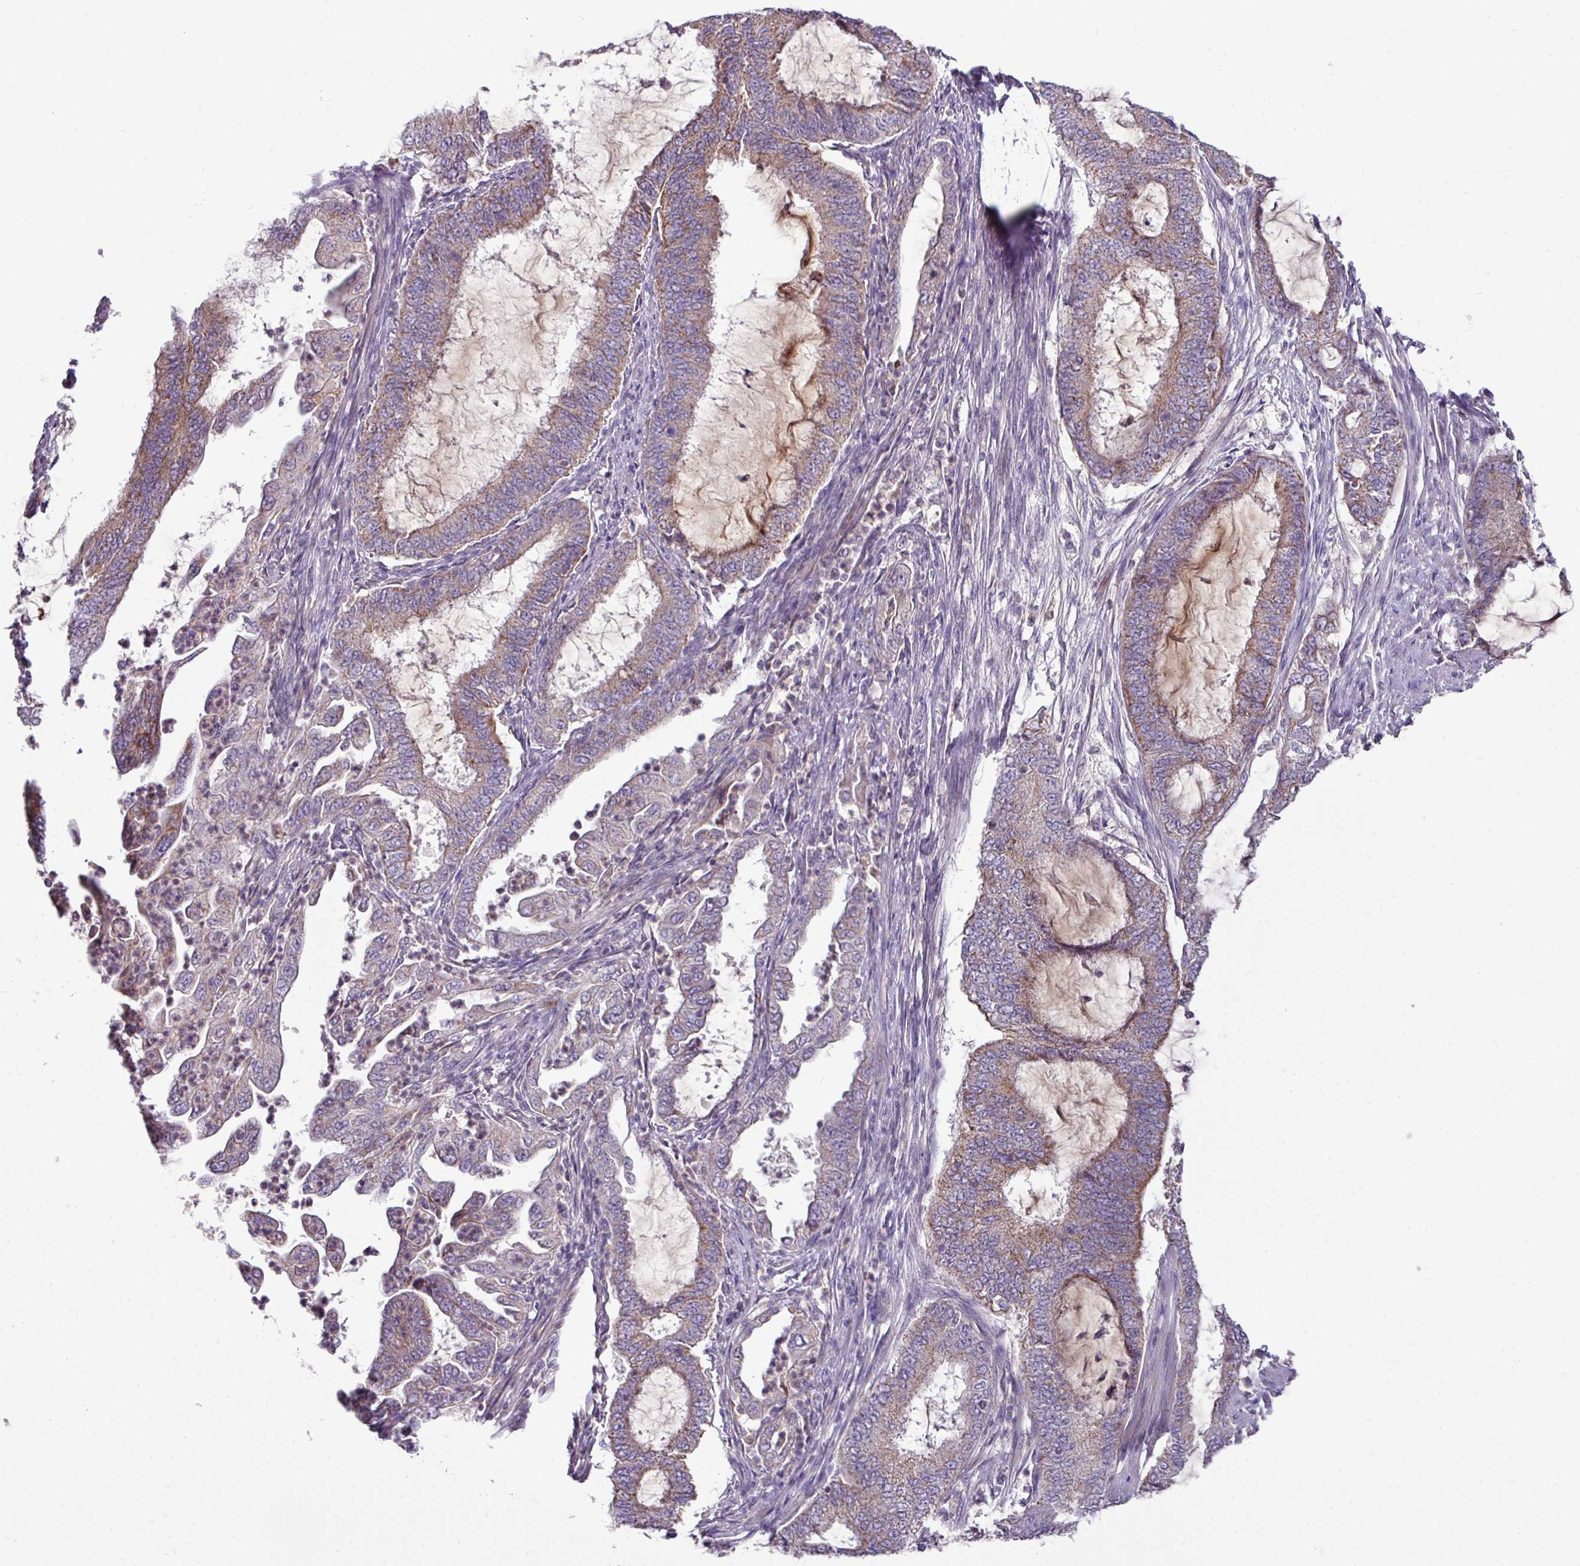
{"staining": {"intensity": "moderate", "quantity": "25%-75%", "location": "cytoplasmic/membranous"}, "tissue": "endometrial cancer", "cell_type": "Tumor cells", "image_type": "cancer", "snomed": [{"axis": "morphology", "description": "Adenocarcinoma, NOS"}, {"axis": "topography", "description": "Endometrium"}], "caption": "Immunohistochemical staining of endometrial cancer (adenocarcinoma) shows medium levels of moderate cytoplasmic/membranous expression in approximately 25%-75% of tumor cells. The staining was performed using DAB, with brown indicating positive protein expression. Nuclei are stained blue with hematoxylin.", "gene": "TRAPPC1", "patient": {"sex": "female", "age": 51}}